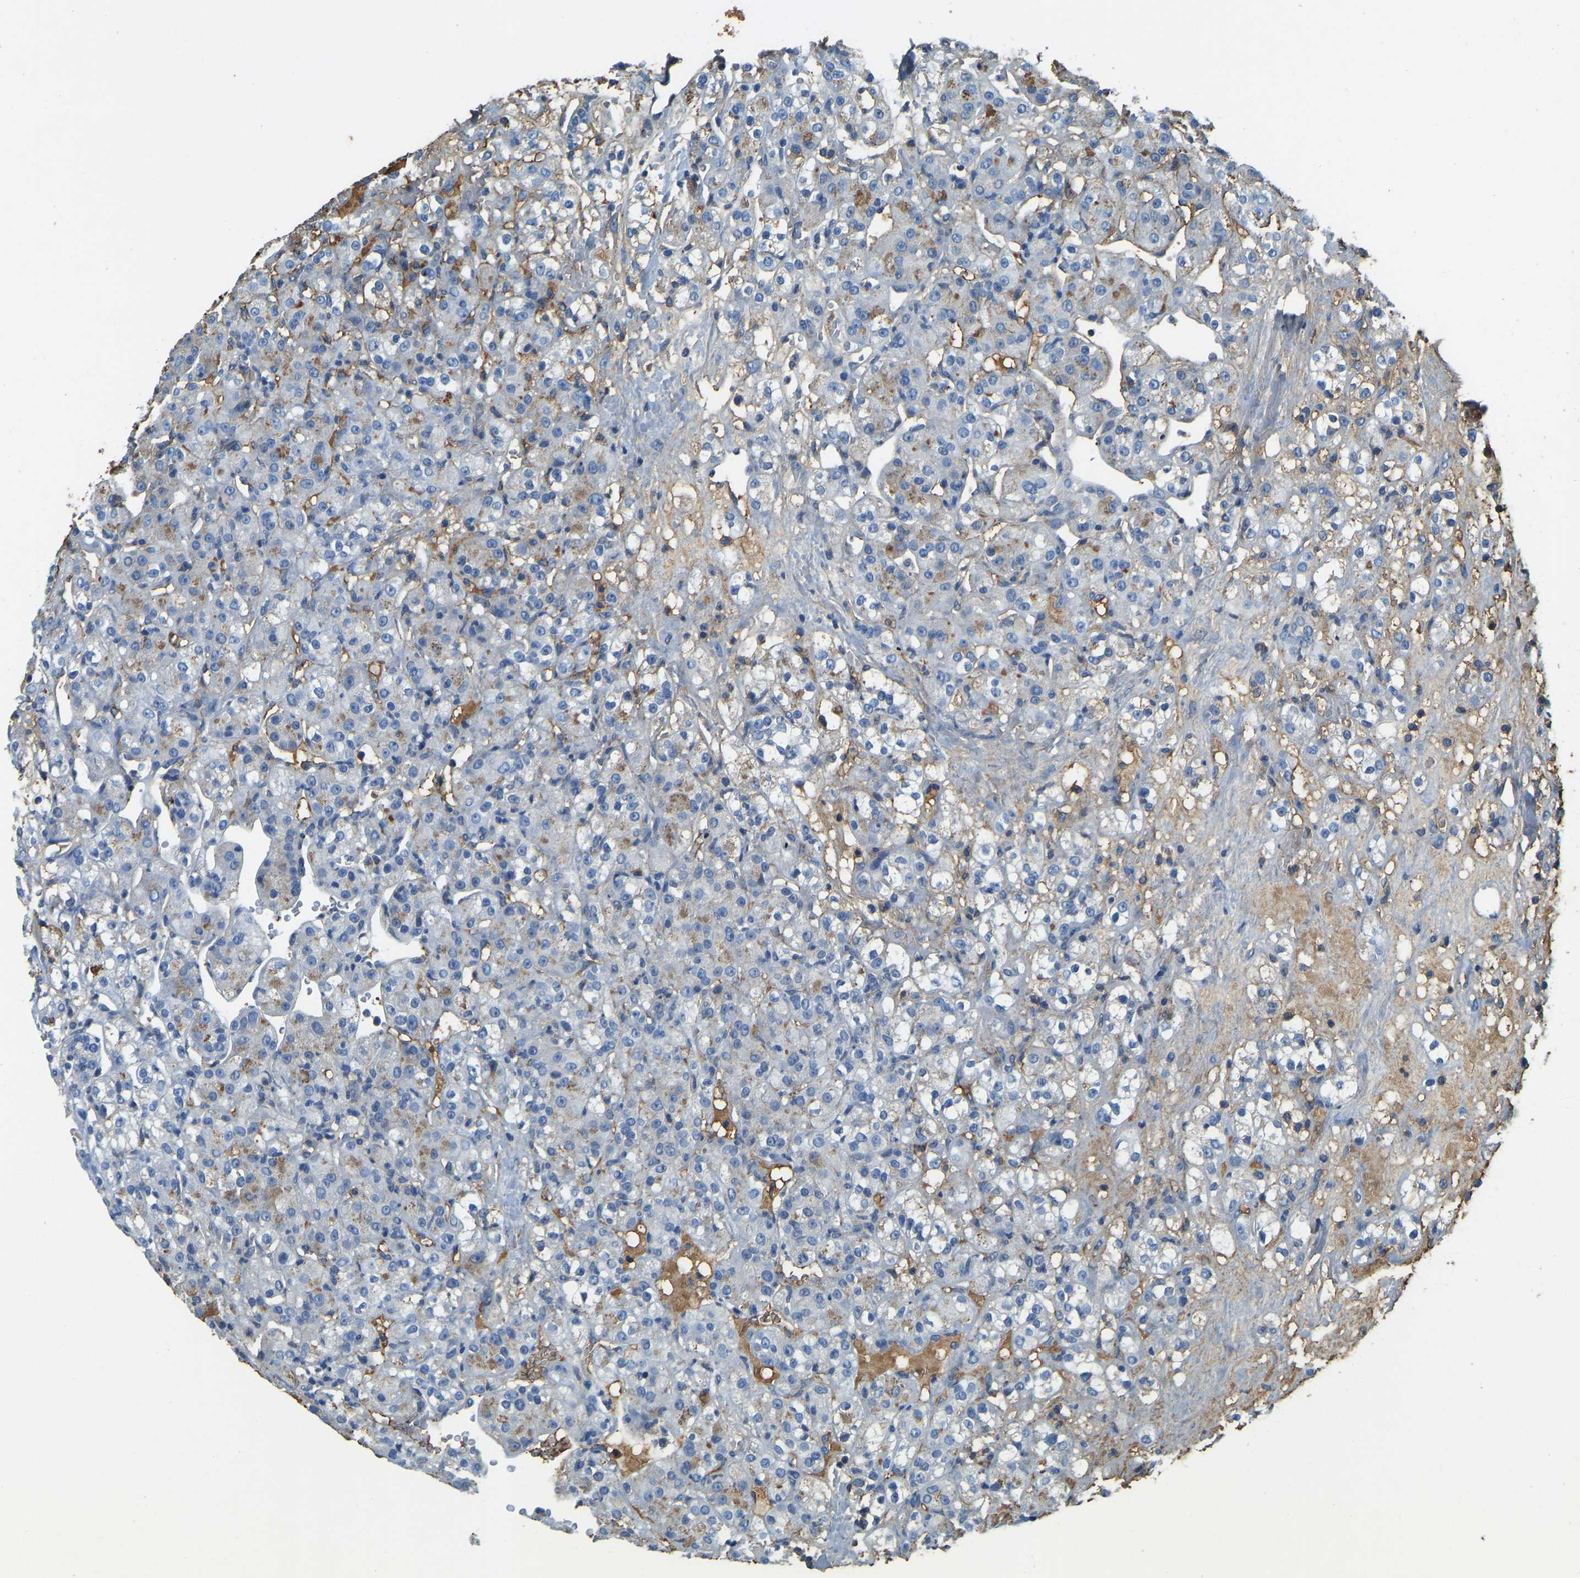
{"staining": {"intensity": "negative", "quantity": "none", "location": "none"}, "tissue": "renal cancer", "cell_type": "Tumor cells", "image_type": "cancer", "snomed": [{"axis": "morphology", "description": "Normal tissue, NOS"}, {"axis": "morphology", "description": "Adenocarcinoma, NOS"}, {"axis": "topography", "description": "Kidney"}], "caption": "Immunohistochemical staining of renal cancer exhibits no significant positivity in tumor cells. (DAB (3,3'-diaminobenzidine) immunohistochemistry (IHC) with hematoxylin counter stain).", "gene": "THBS4", "patient": {"sex": "male", "age": 61}}